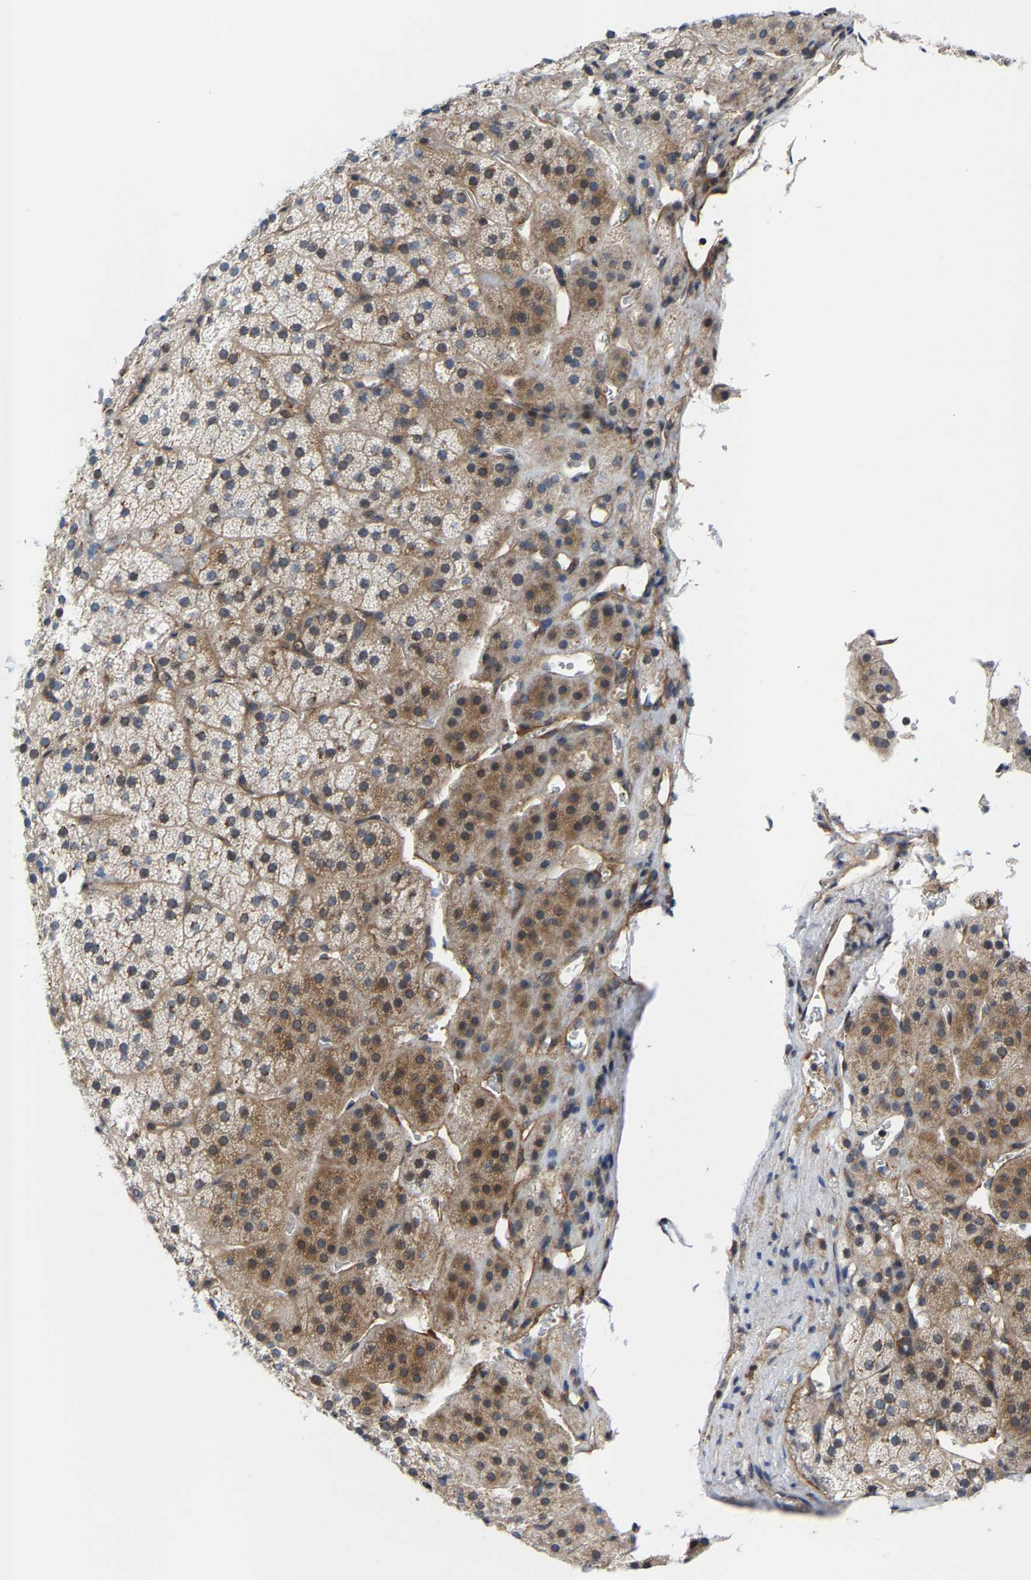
{"staining": {"intensity": "moderate", "quantity": "25%-75%", "location": "cytoplasmic/membranous"}, "tissue": "adrenal gland", "cell_type": "Glandular cells", "image_type": "normal", "snomed": [{"axis": "morphology", "description": "Normal tissue, NOS"}, {"axis": "topography", "description": "Adrenal gland"}], "caption": "This is a micrograph of IHC staining of normal adrenal gland, which shows moderate staining in the cytoplasmic/membranous of glandular cells.", "gene": "TGFB1I1", "patient": {"sex": "female", "age": 44}}